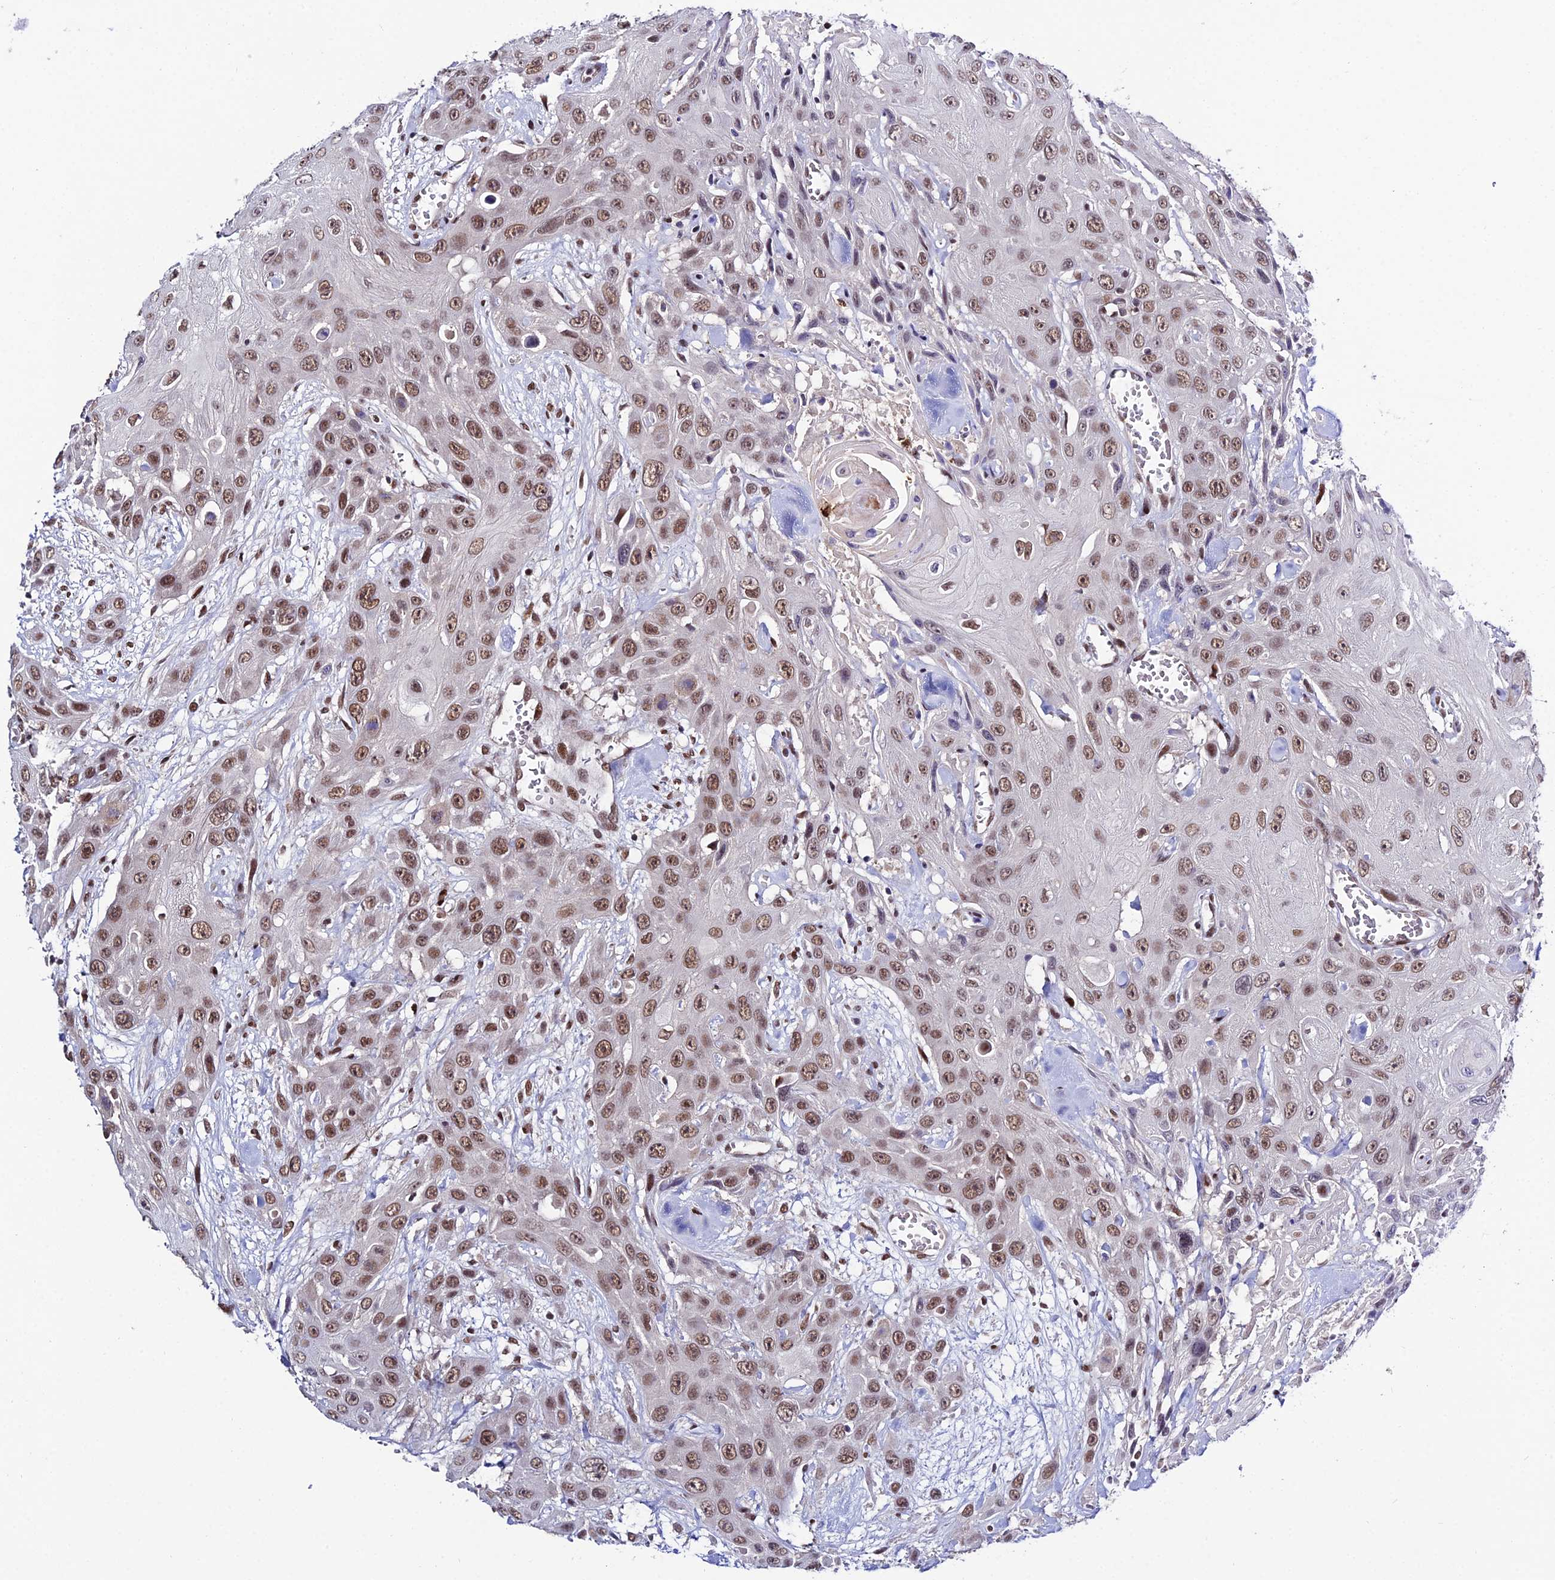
{"staining": {"intensity": "moderate", "quantity": ">75%", "location": "nuclear"}, "tissue": "head and neck cancer", "cell_type": "Tumor cells", "image_type": "cancer", "snomed": [{"axis": "morphology", "description": "Squamous cell carcinoma, NOS"}, {"axis": "topography", "description": "Head-Neck"}], "caption": "Squamous cell carcinoma (head and neck) tissue exhibits moderate nuclear staining in about >75% of tumor cells, visualized by immunohistochemistry.", "gene": "SYT15", "patient": {"sex": "male", "age": 81}}